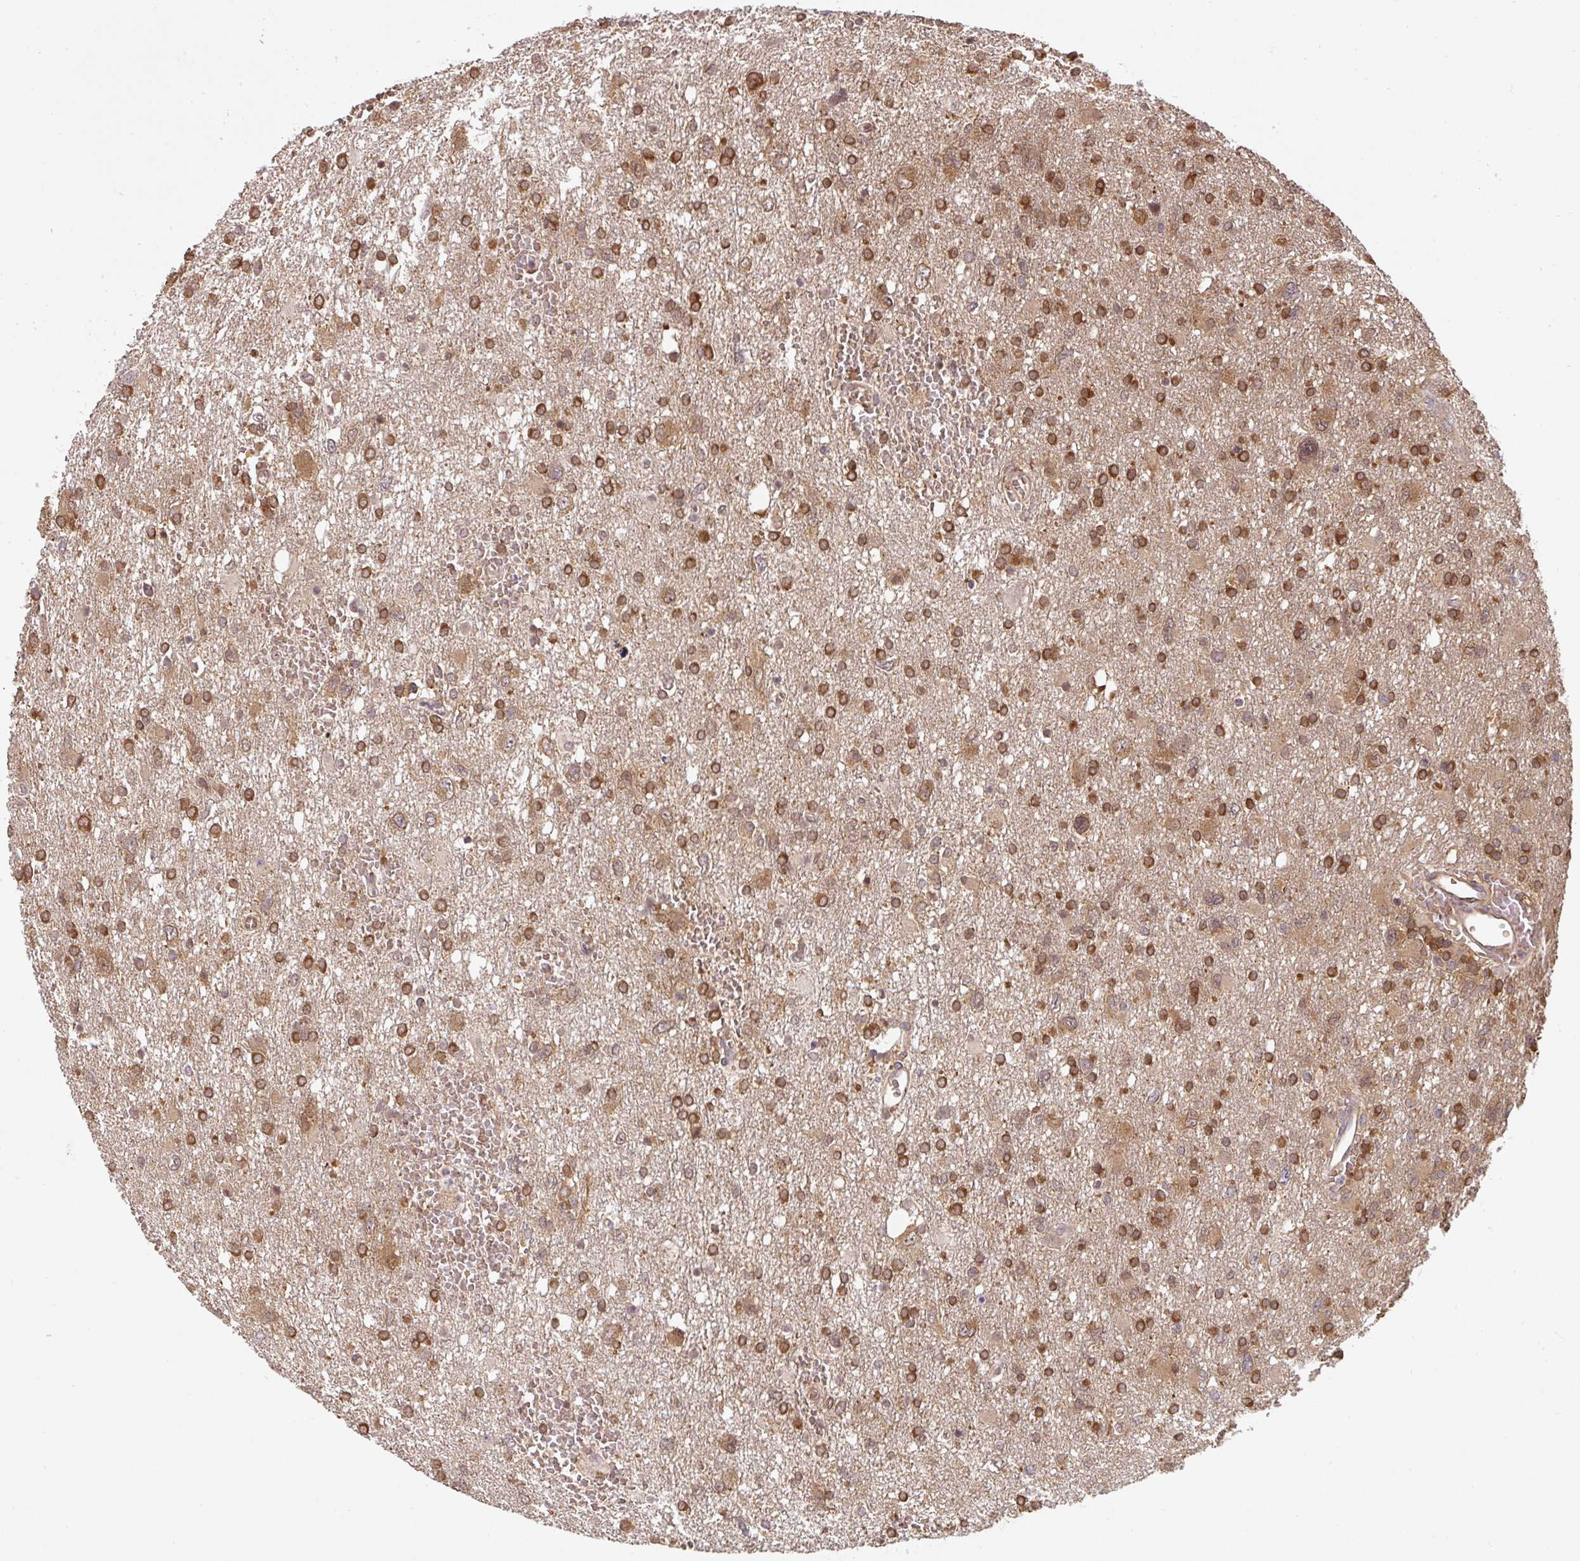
{"staining": {"intensity": "strong", "quantity": ">75%", "location": "cytoplasmic/membranous"}, "tissue": "glioma", "cell_type": "Tumor cells", "image_type": "cancer", "snomed": [{"axis": "morphology", "description": "Glioma, malignant, High grade"}, {"axis": "topography", "description": "Brain"}], "caption": "High-magnification brightfield microscopy of malignant glioma (high-grade) stained with DAB (3,3'-diaminobenzidine) (brown) and counterstained with hematoxylin (blue). tumor cells exhibit strong cytoplasmic/membranous expression is identified in approximately>75% of cells.", "gene": "ST13", "patient": {"sex": "male", "age": 61}}